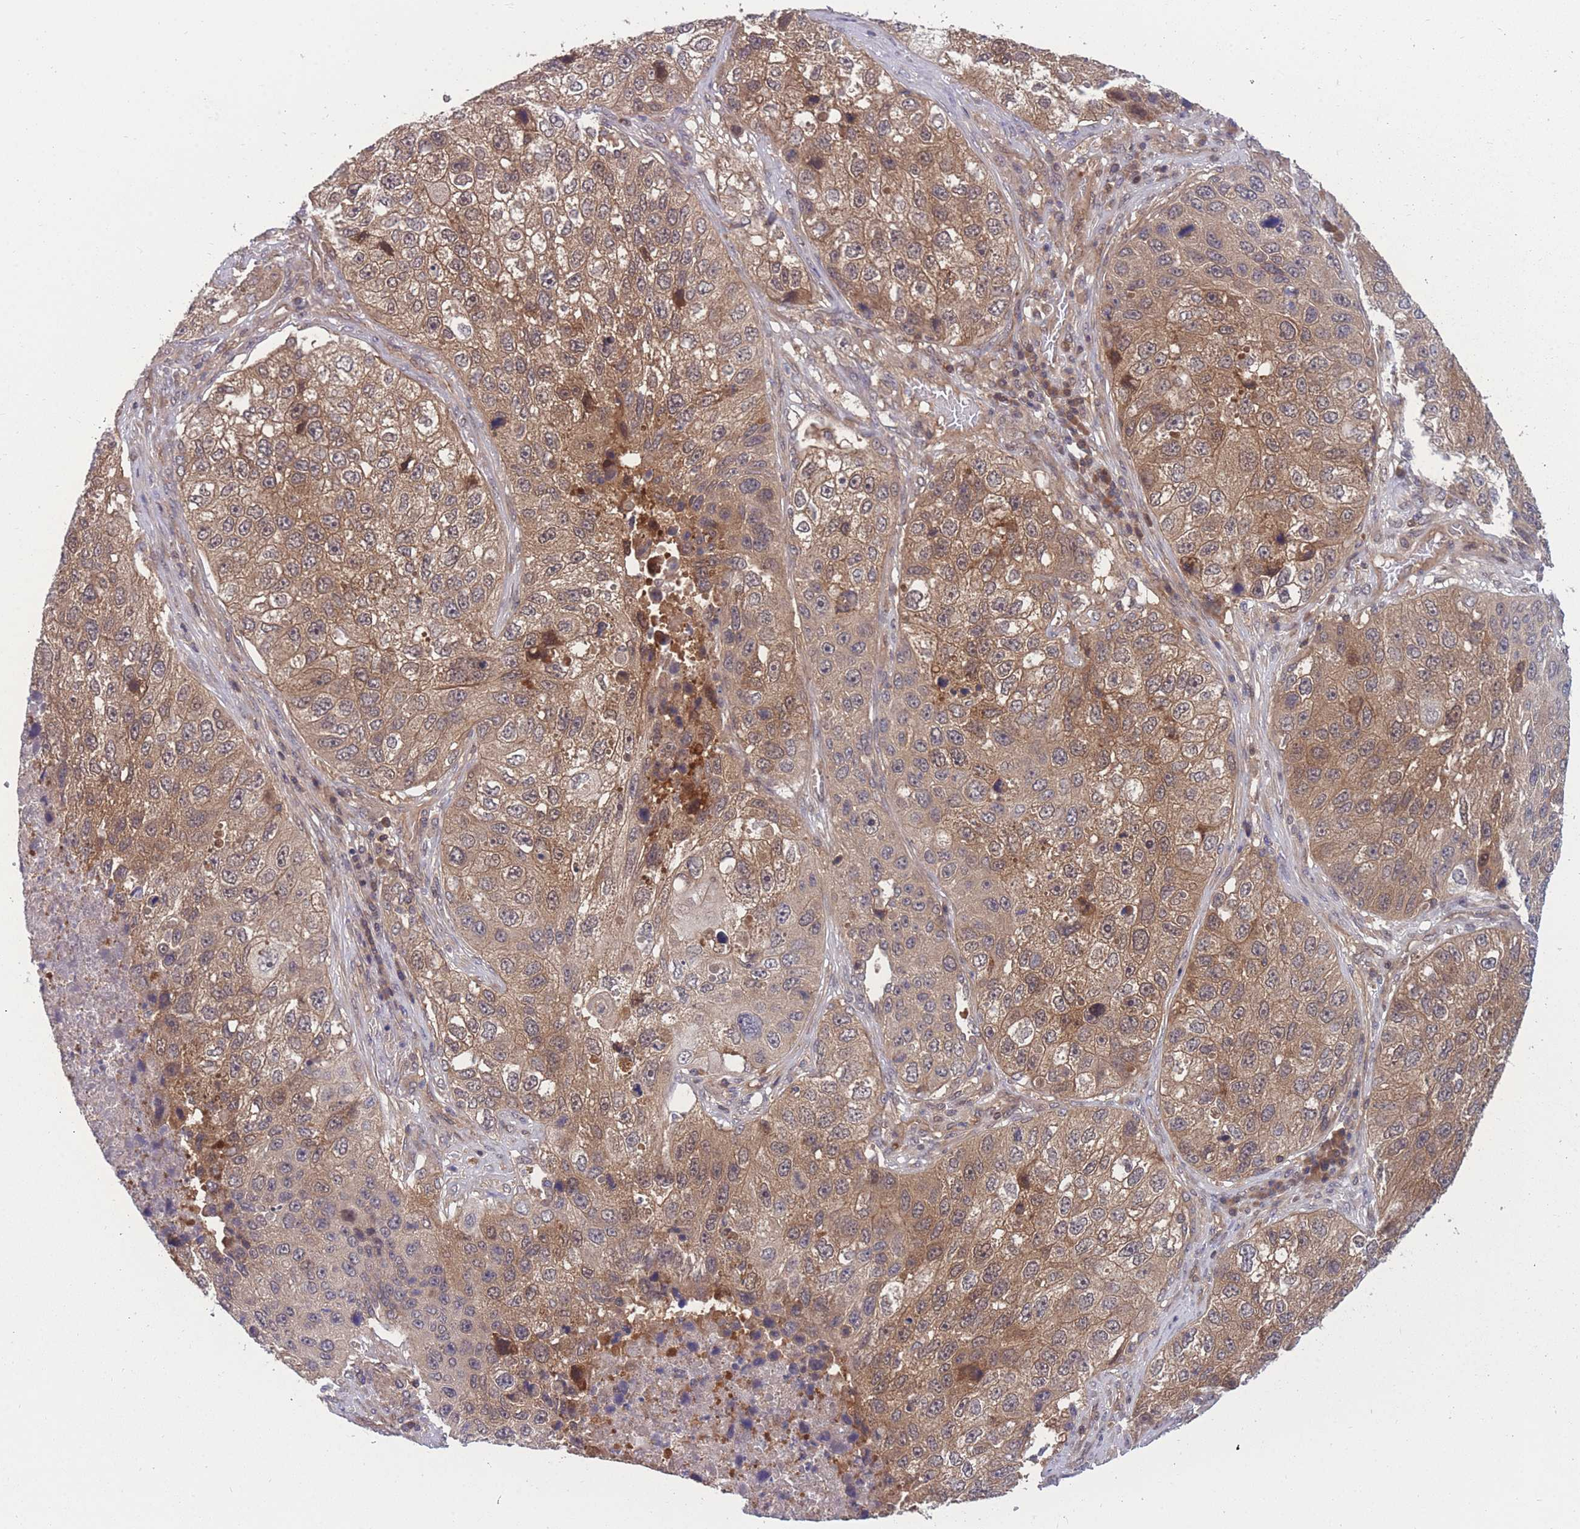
{"staining": {"intensity": "moderate", "quantity": ">75%", "location": "cytoplasmic/membranous"}, "tissue": "lung cancer", "cell_type": "Tumor cells", "image_type": "cancer", "snomed": [{"axis": "morphology", "description": "Squamous cell carcinoma, NOS"}, {"axis": "topography", "description": "Lung"}], "caption": "Lung cancer (squamous cell carcinoma) stained with a protein marker reveals moderate staining in tumor cells.", "gene": "UBE2N", "patient": {"sex": "male", "age": 61}}